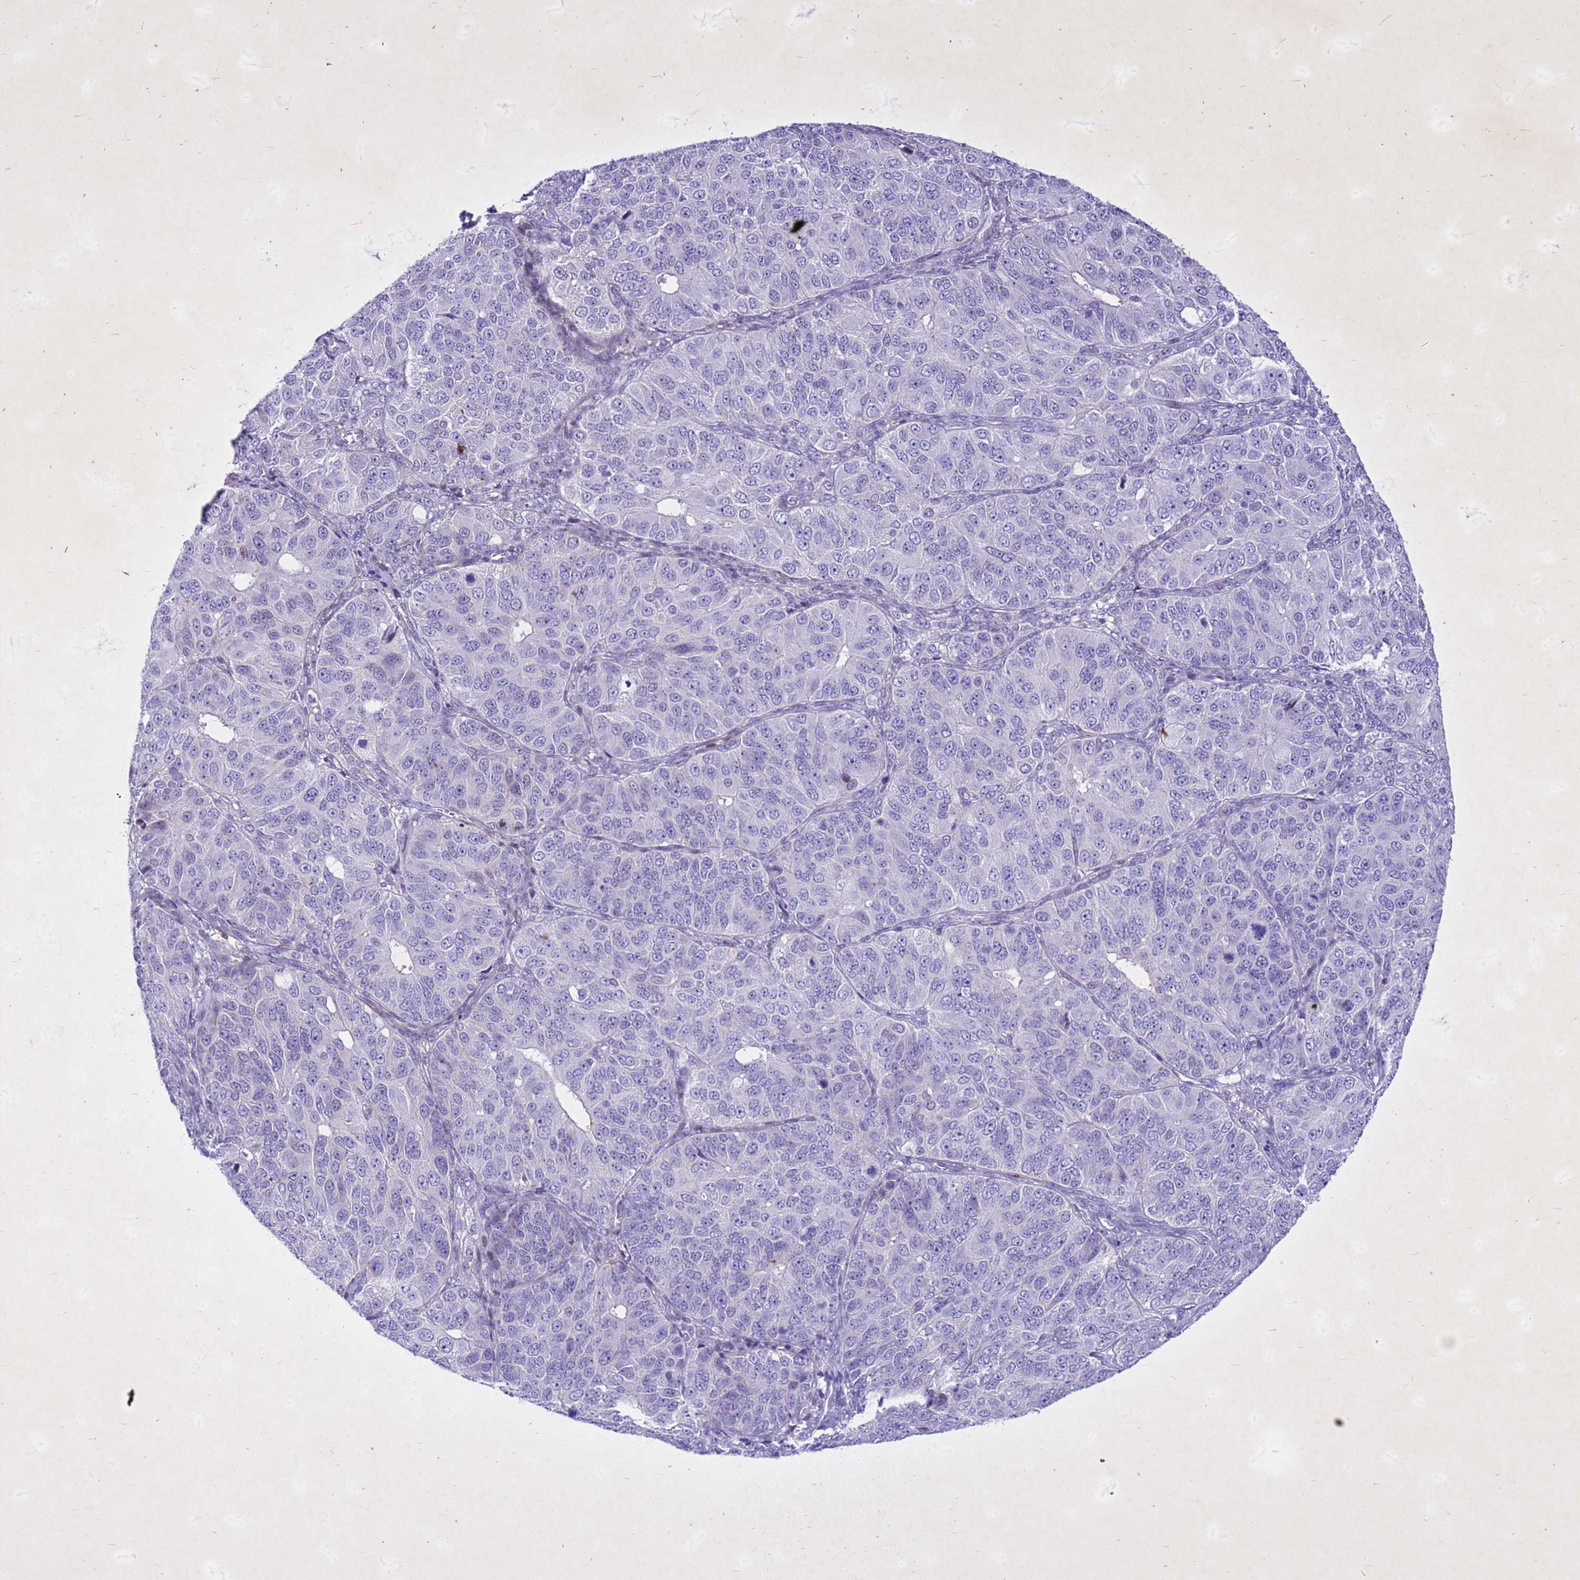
{"staining": {"intensity": "negative", "quantity": "none", "location": "none"}, "tissue": "ovarian cancer", "cell_type": "Tumor cells", "image_type": "cancer", "snomed": [{"axis": "morphology", "description": "Carcinoma, endometroid"}, {"axis": "topography", "description": "Ovary"}], "caption": "Immunohistochemistry (IHC) photomicrograph of endometroid carcinoma (ovarian) stained for a protein (brown), which displays no expression in tumor cells. (DAB IHC with hematoxylin counter stain).", "gene": "COPS9", "patient": {"sex": "female", "age": 51}}